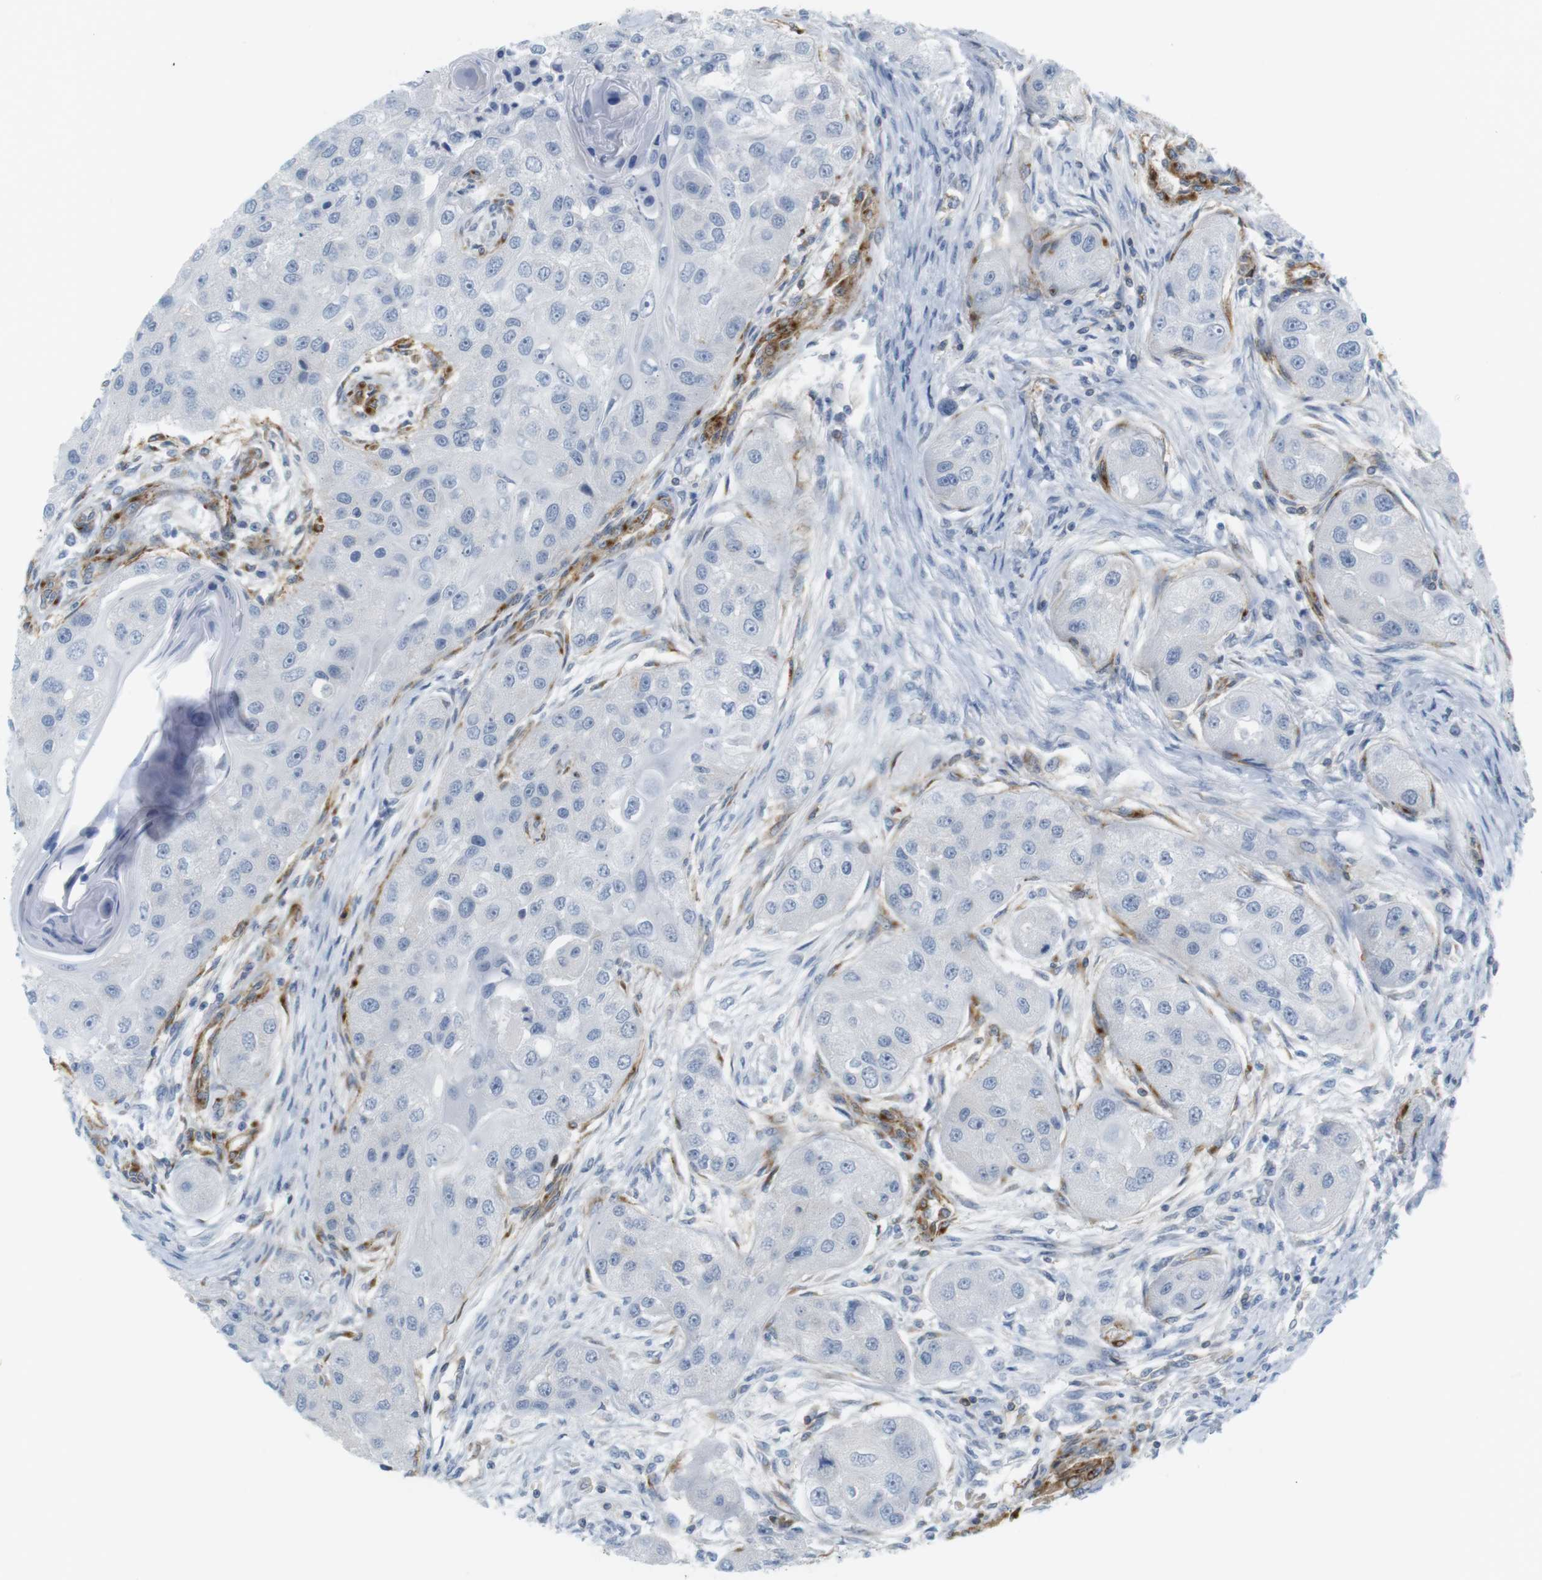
{"staining": {"intensity": "negative", "quantity": "none", "location": "none"}, "tissue": "head and neck cancer", "cell_type": "Tumor cells", "image_type": "cancer", "snomed": [{"axis": "morphology", "description": "Normal tissue, NOS"}, {"axis": "morphology", "description": "Squamous cell carcinoma, NOS"}, {"axis": "topography", "description": "Skeletal muscle"}, {"axis": "topography", "description": "Head-Neck"}], "caption": "An image of human head and neck squamous cell carcinoma is negative for staining in tumor cells.", "gene": "F2R", "patient": {"sex": "male", "age": 51}}